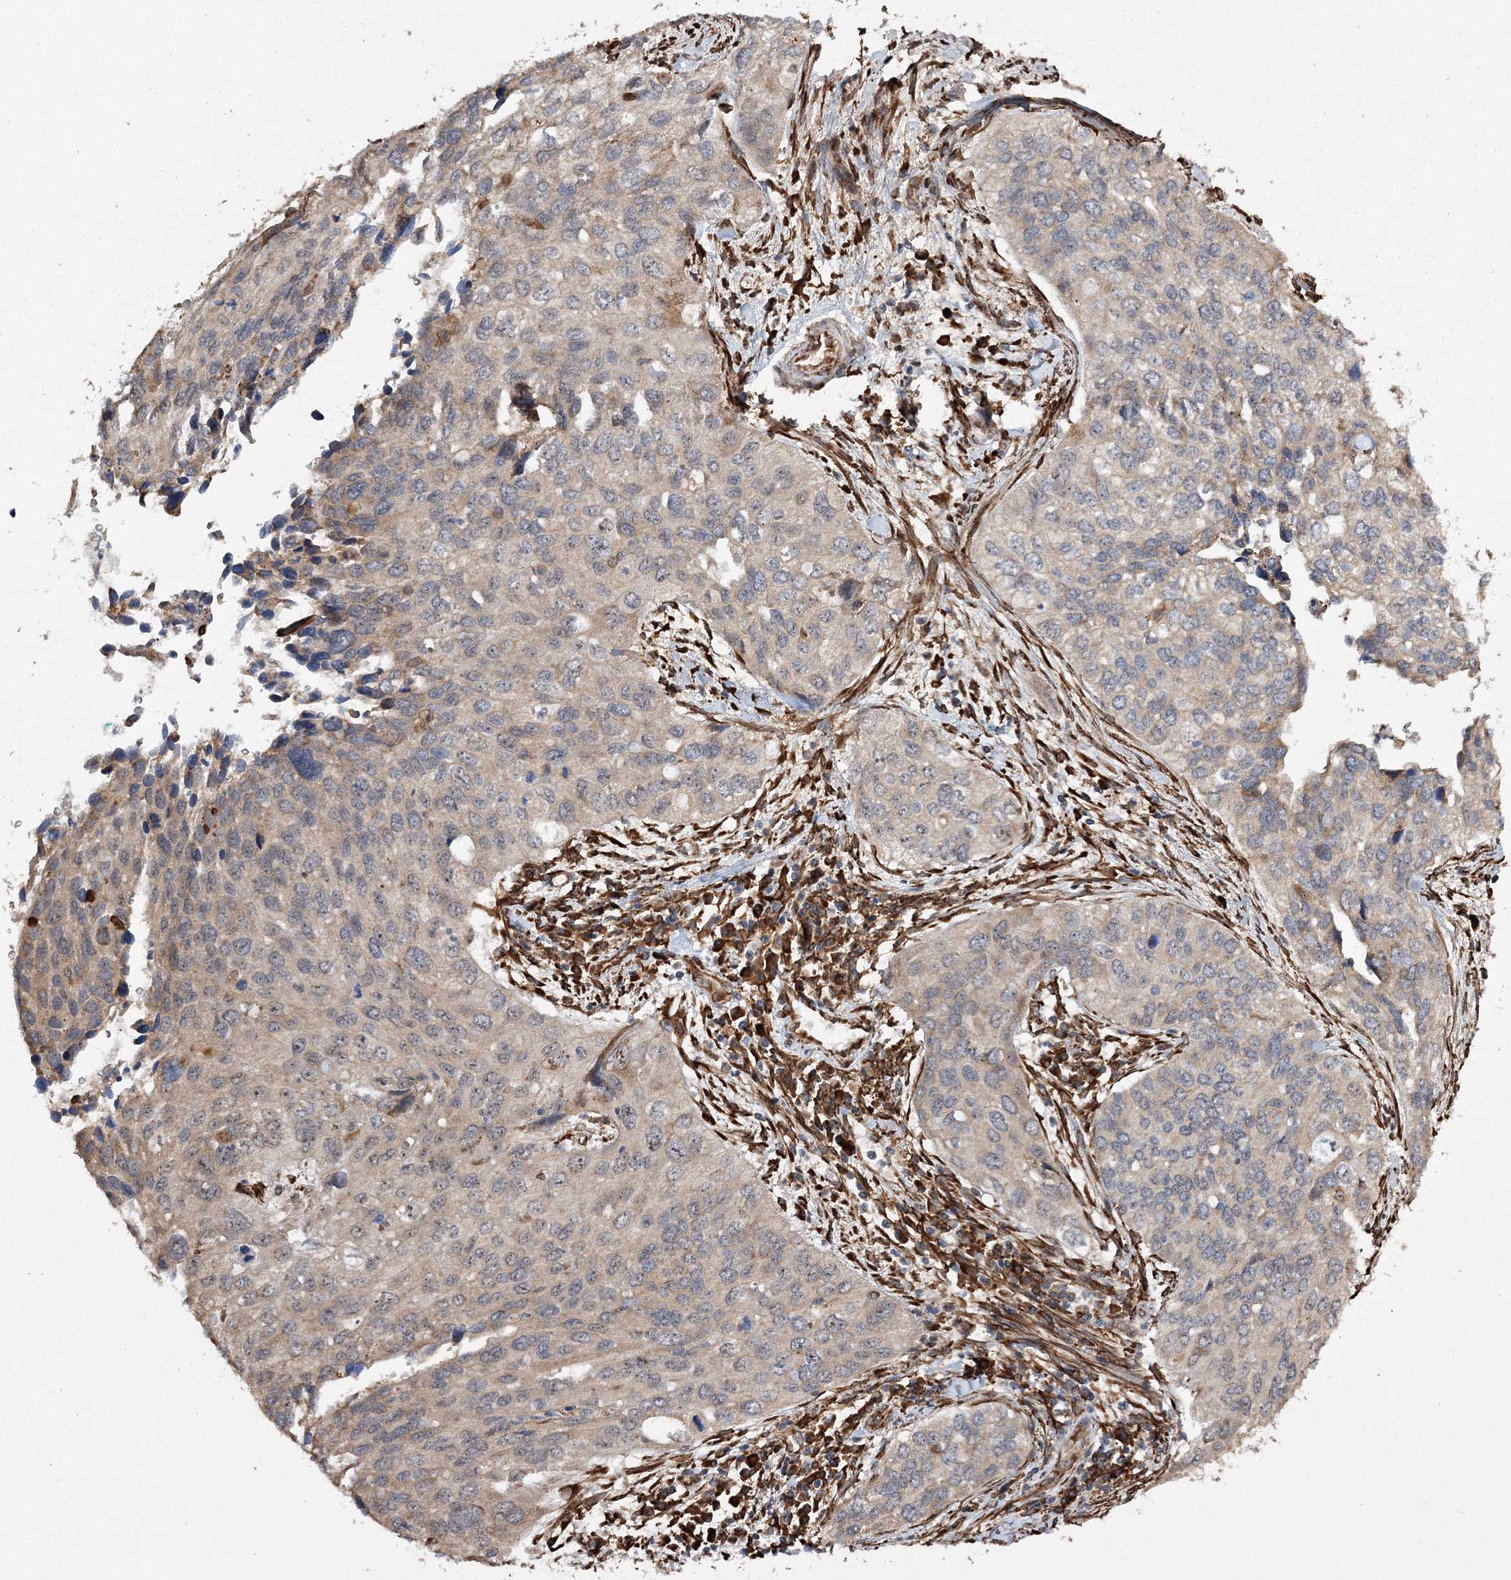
{"staining": {"intensity": "moderate", "quantity": "<25%", "location": "cytoplasmic/membranous"}, "tissue": "cervical cancer", "cell_type": "Tumor cells", "image_type": "cancer", "snomed": [{"axis": "morphology", "description": "Squamous cell carcinoma, NOS"}, {"axis": "topography", "description": "Cervix"}], "caption": "Immunohistochemistry (IHC) of human cervical cancer (squamous cell carcinoma) demonstrates low levels of moderate cytoplasmic/membranous staining in approximately <25% of tumor cells. (DAB (3,3'-diaminobenzidine) = brown stain, brightfield microscopy at high magnification).", "gene": "SCRN3", "patient": {"sex": "female", "age": 55}}